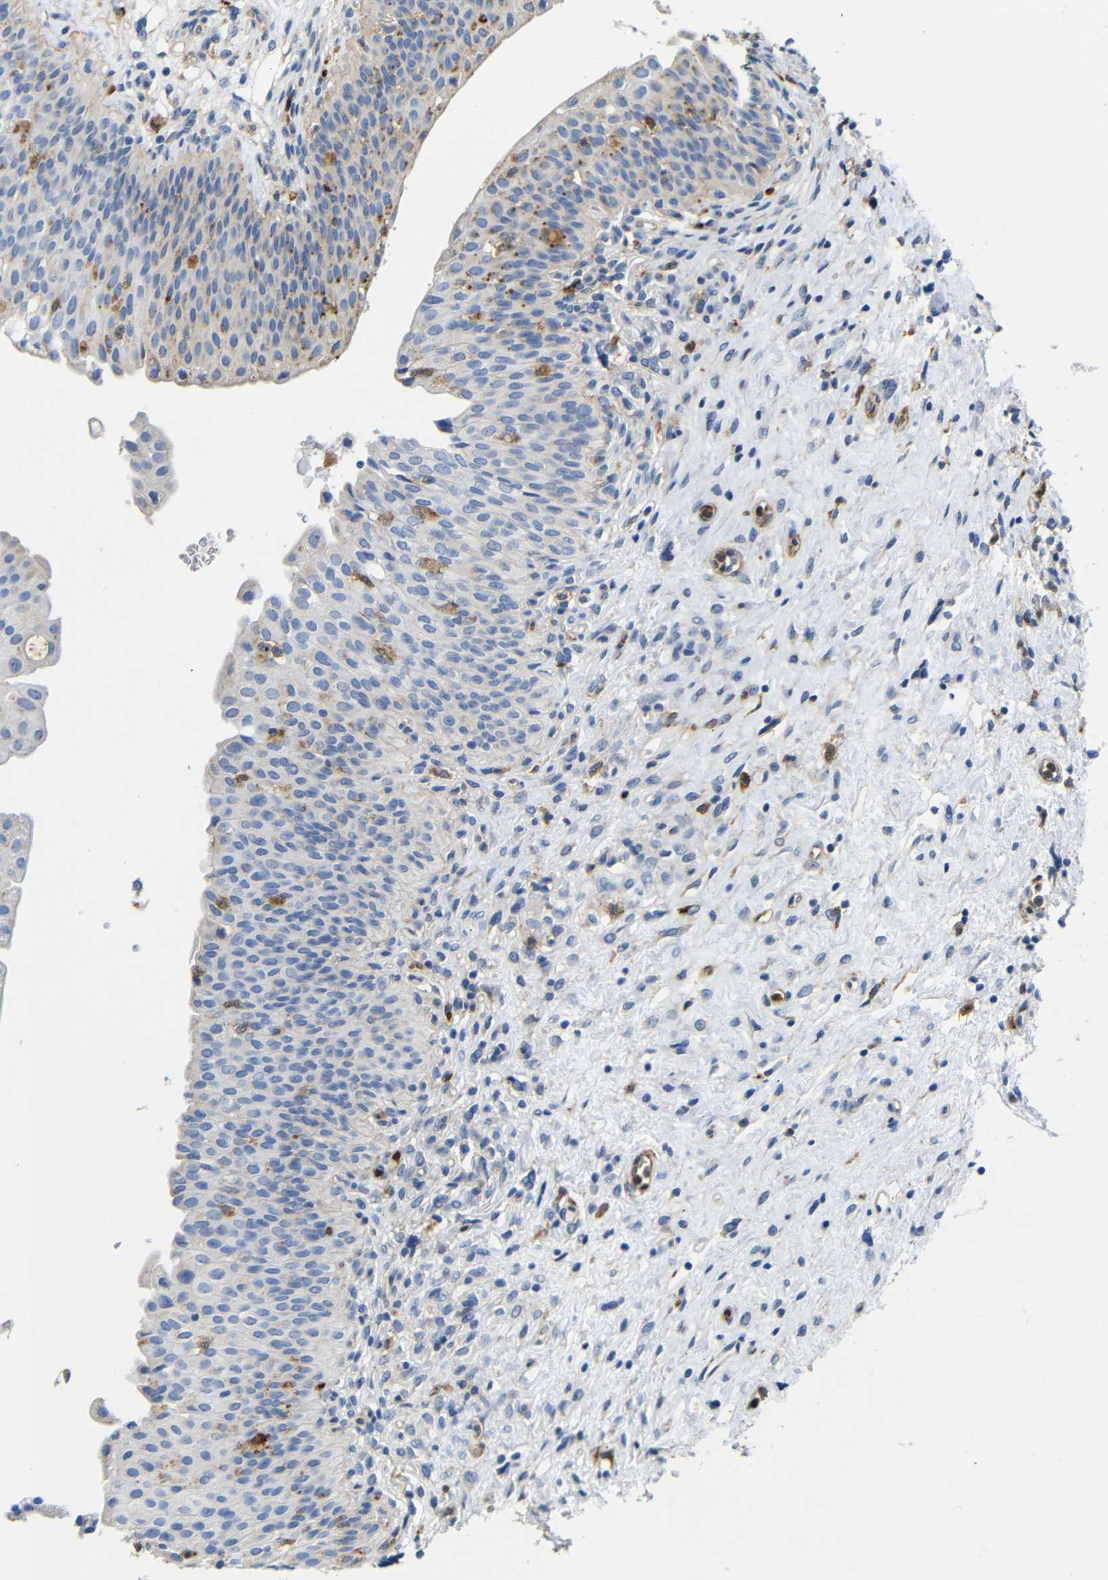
{"staining": {"intensity": "moderate", "quantity": "<25%", "location": "cytoplasmic/membranous"}, "tissue": "urinary bladder", "cell_type": "Urothelial cells", "image_type": "normal", "snomed": [{"axis": "morphology", "description": "Normal tissue, NOS"}, {"axis": "topography", "description": "Urinary bladder"}], "caption": "Brown immunohistochemical staining in normal human urinary bladder displays moderate cytoplasmic/membranous expression in about <25% of urothelial cells. The protein is shown in brown color, while the nuclei are stained blue.", "gene": "SDCBP", "patient": {"sex": "male", "age": 46}}